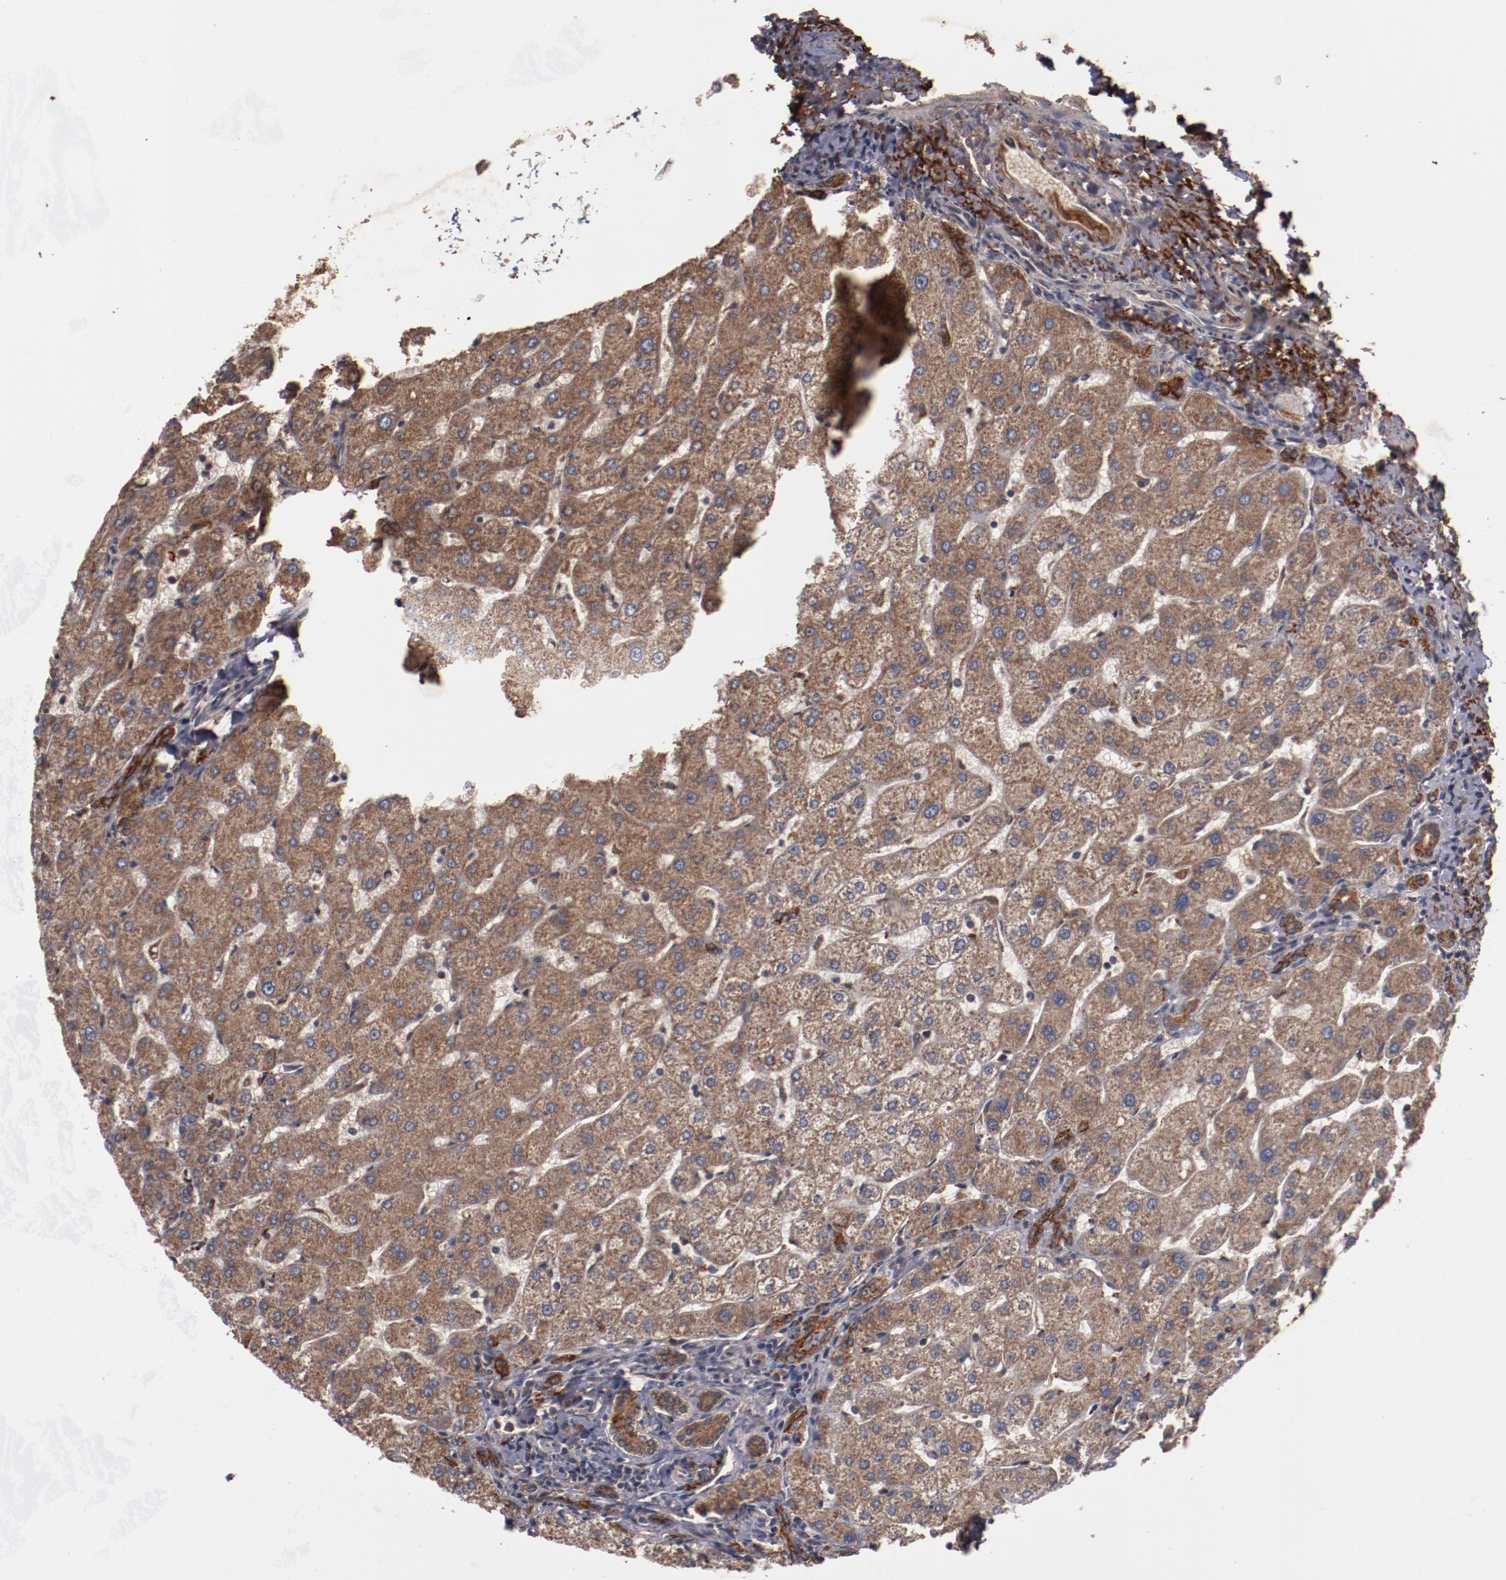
{"staining": {"intensity": "strong", "quantity": ">75%", "location": "cytoplasmic/membranous"}, "tissue": "liver", "cell_type": "Cholangiocytes", "image_type": "normal", "snomed": [{"axis": "morphology", "description": "Normal tissue, NOS"}, {"axis": "topography", "description": "Liver"}], "caption": "High-magnification brightfield microscopy of benign liver stained with DAB (3,3'-diaminobenzidine) (brown) and counterstained with hematoxylin (blue). cholangiocytes exhibit strong cytoplasmic/membranous expression is present in about>75% of cells.", "gene": "TENM1", "patient": {"sex": "male", "age": 67}}